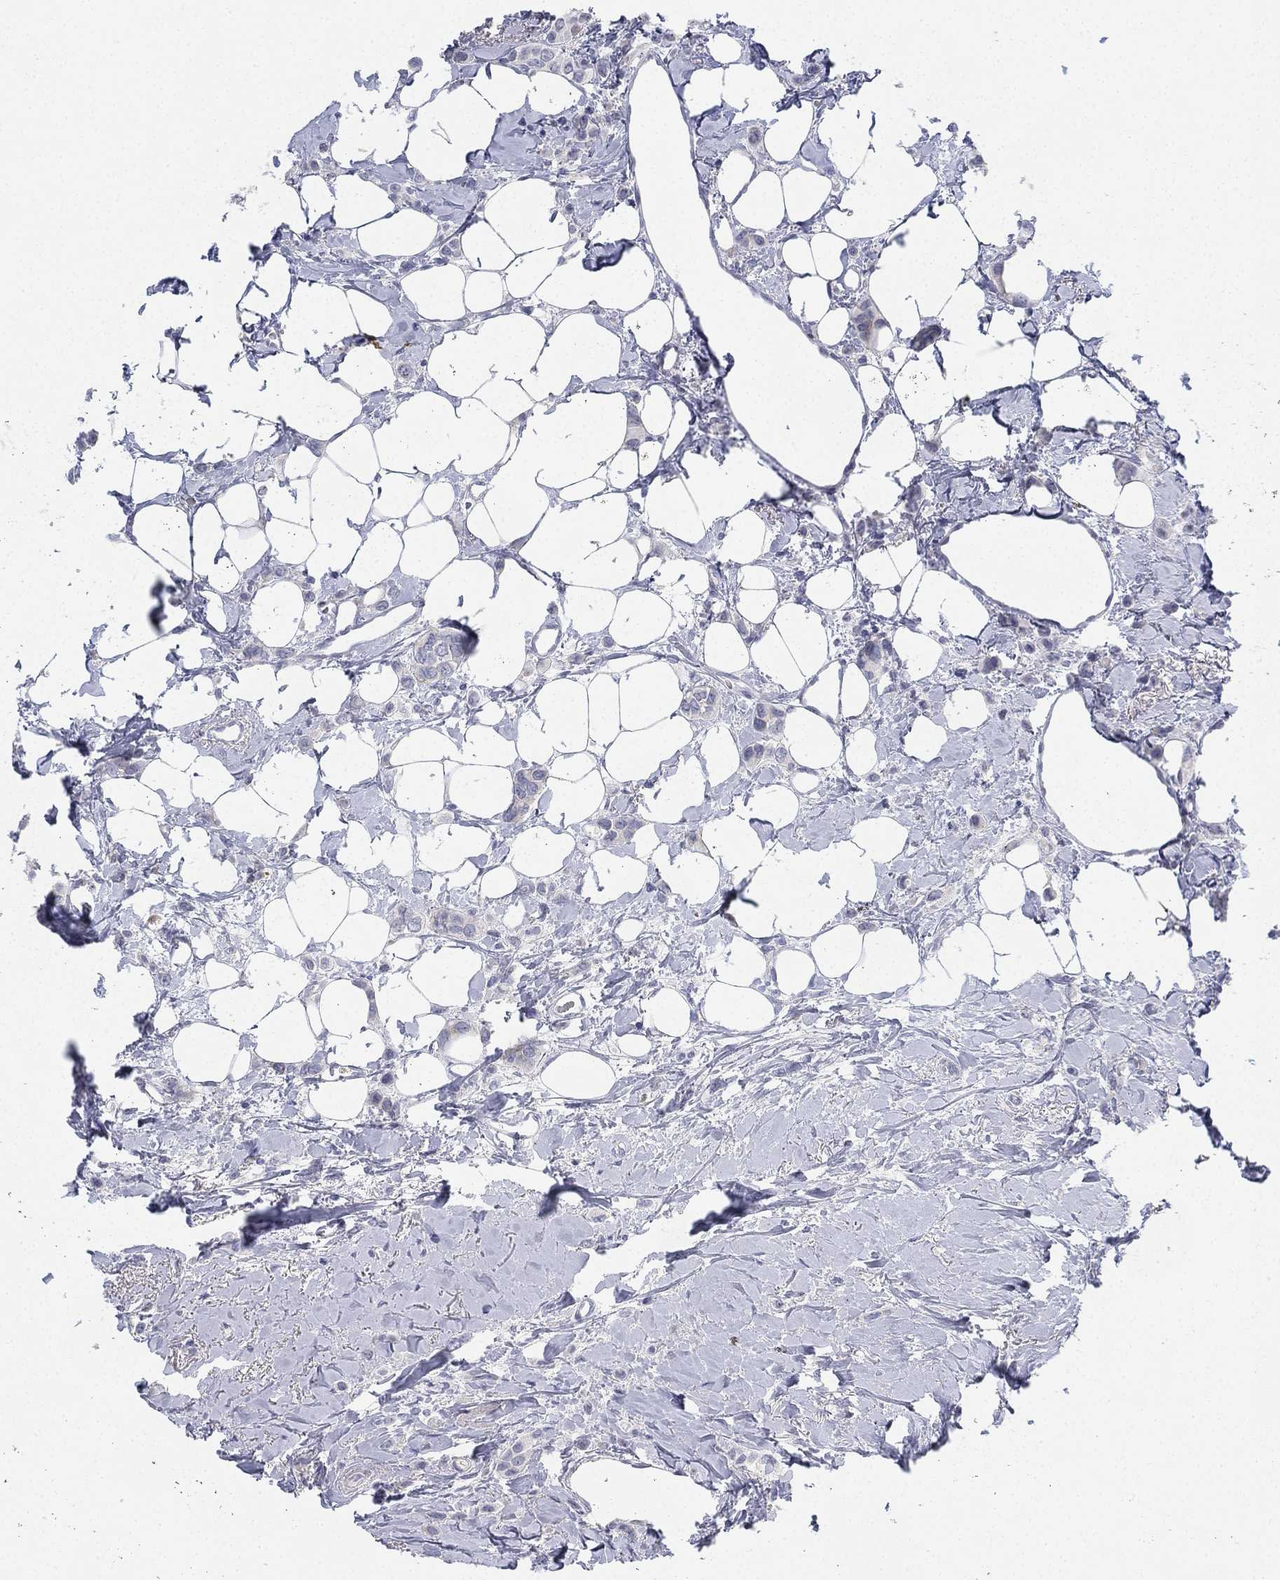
{"staining": {"intensity": "negative", "quantity": "none", "location": "none"}, "tissue": "breast cancer", "cell_type": "Tumor cells", "image_type": "cancer", "snomed": [{"axis": "morphology", "description": "Lobular carcinoma"}, {"axis": "topography", "description": "Breast"}], "caption": "The micrograph displays no staining of tumor cells in lobular carcinoma (breast). (DAB immunohistochemistry (IHC), high magnification).", "gene": "HEATR4", "patient": {"sex": "female", "age": 66}}